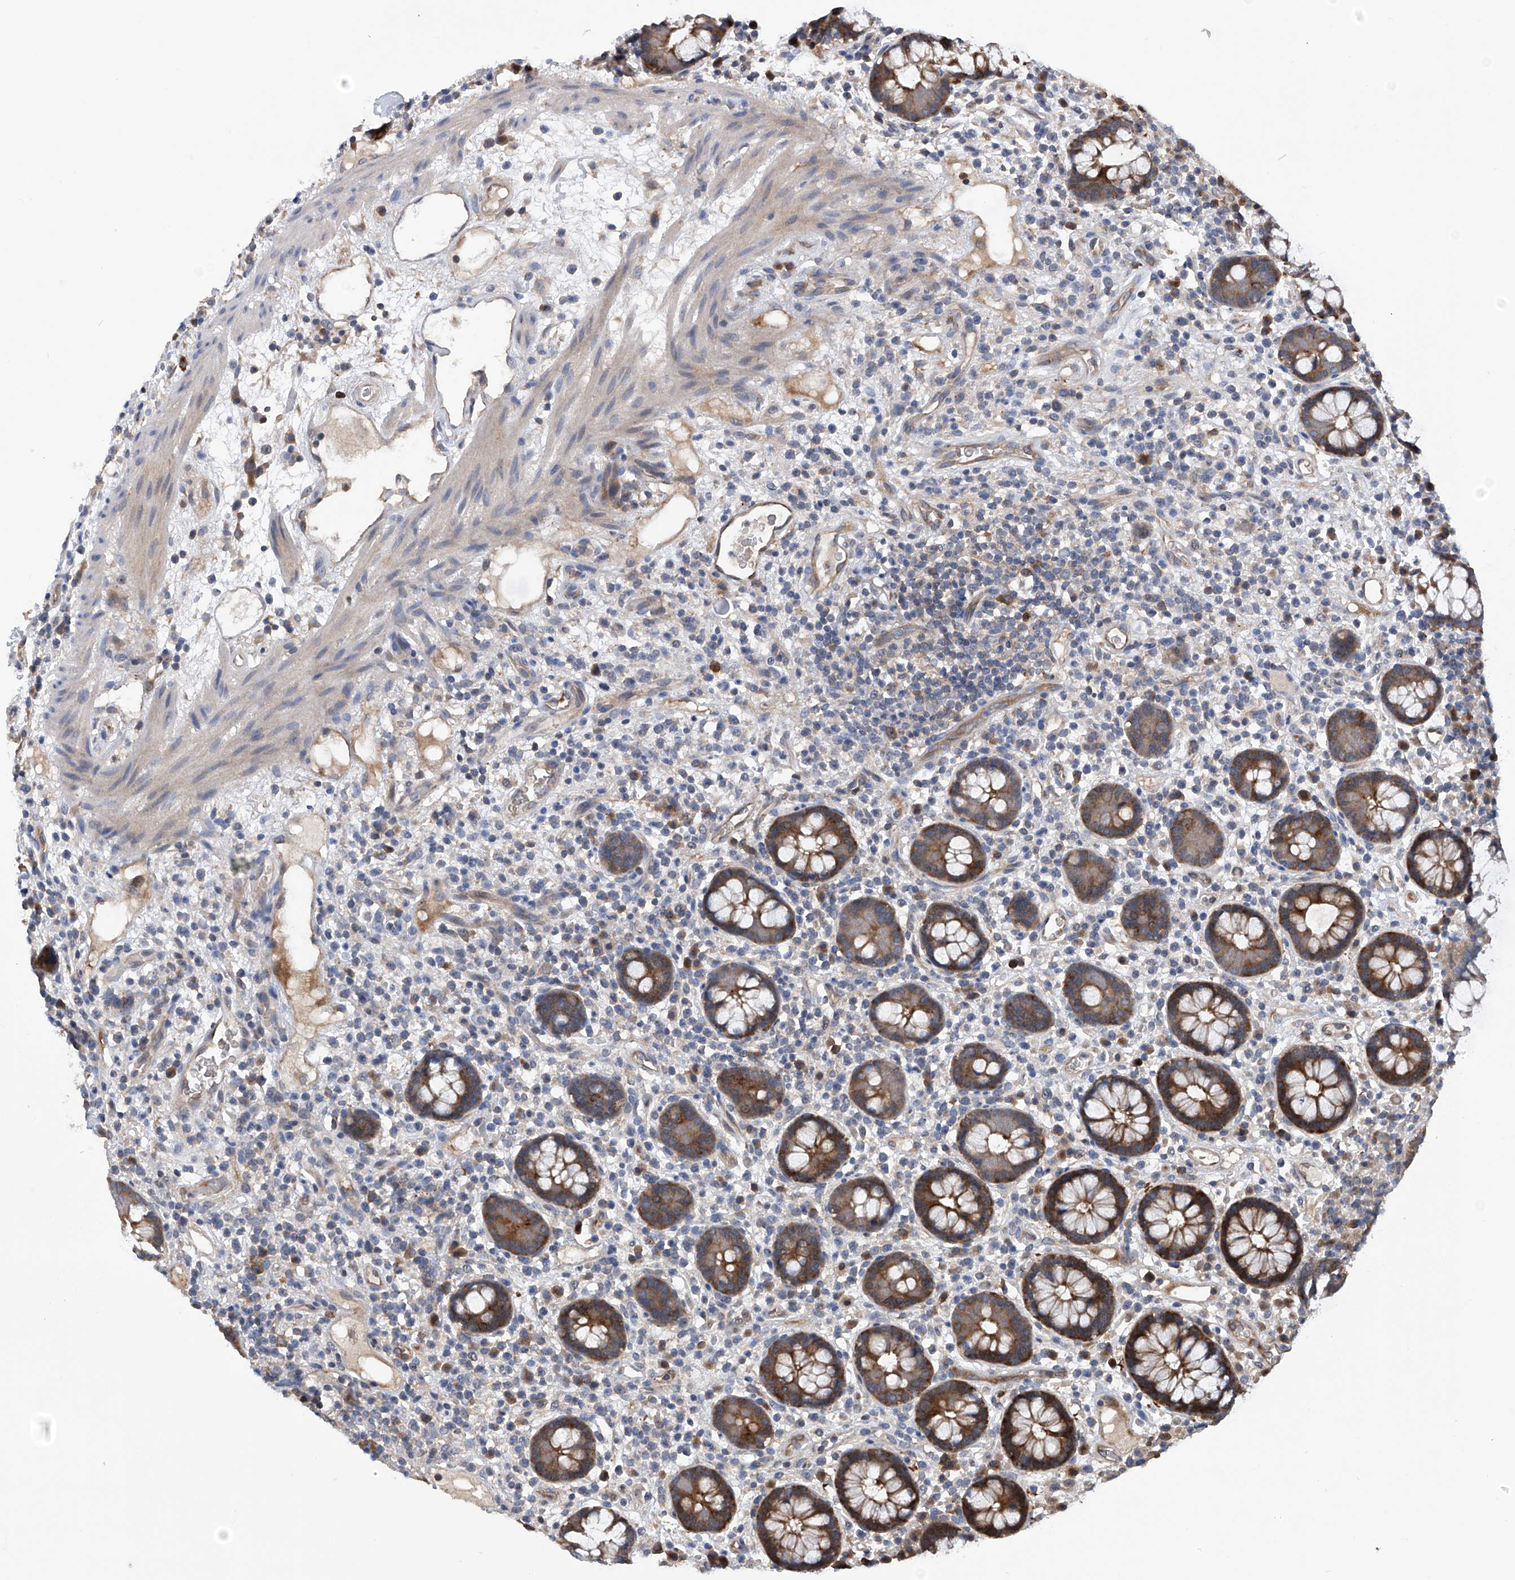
{"staining": {"intensity": "moderate", "quantity": ">75%", "location": "cytoplasmic/membranous"}, "tissue": "colon", "cell_type": "Endothelial cells", "image_type": "normal", "snomed": [{"axis": "morphology", "description": "Normal tissue, NOS"}, {"axis": "topography", "description": "Colon"}], "caption": "A brown stain labels moderate cytoplasmic/membranous expression of a protein in endothelial cells of benign colon. (DAB (3,3'-diaminobenzidine) IHC with brightfield microscopy, high magnification).", "gene": "NUDT17", "patient": {"sex": "female", "age": 79}}